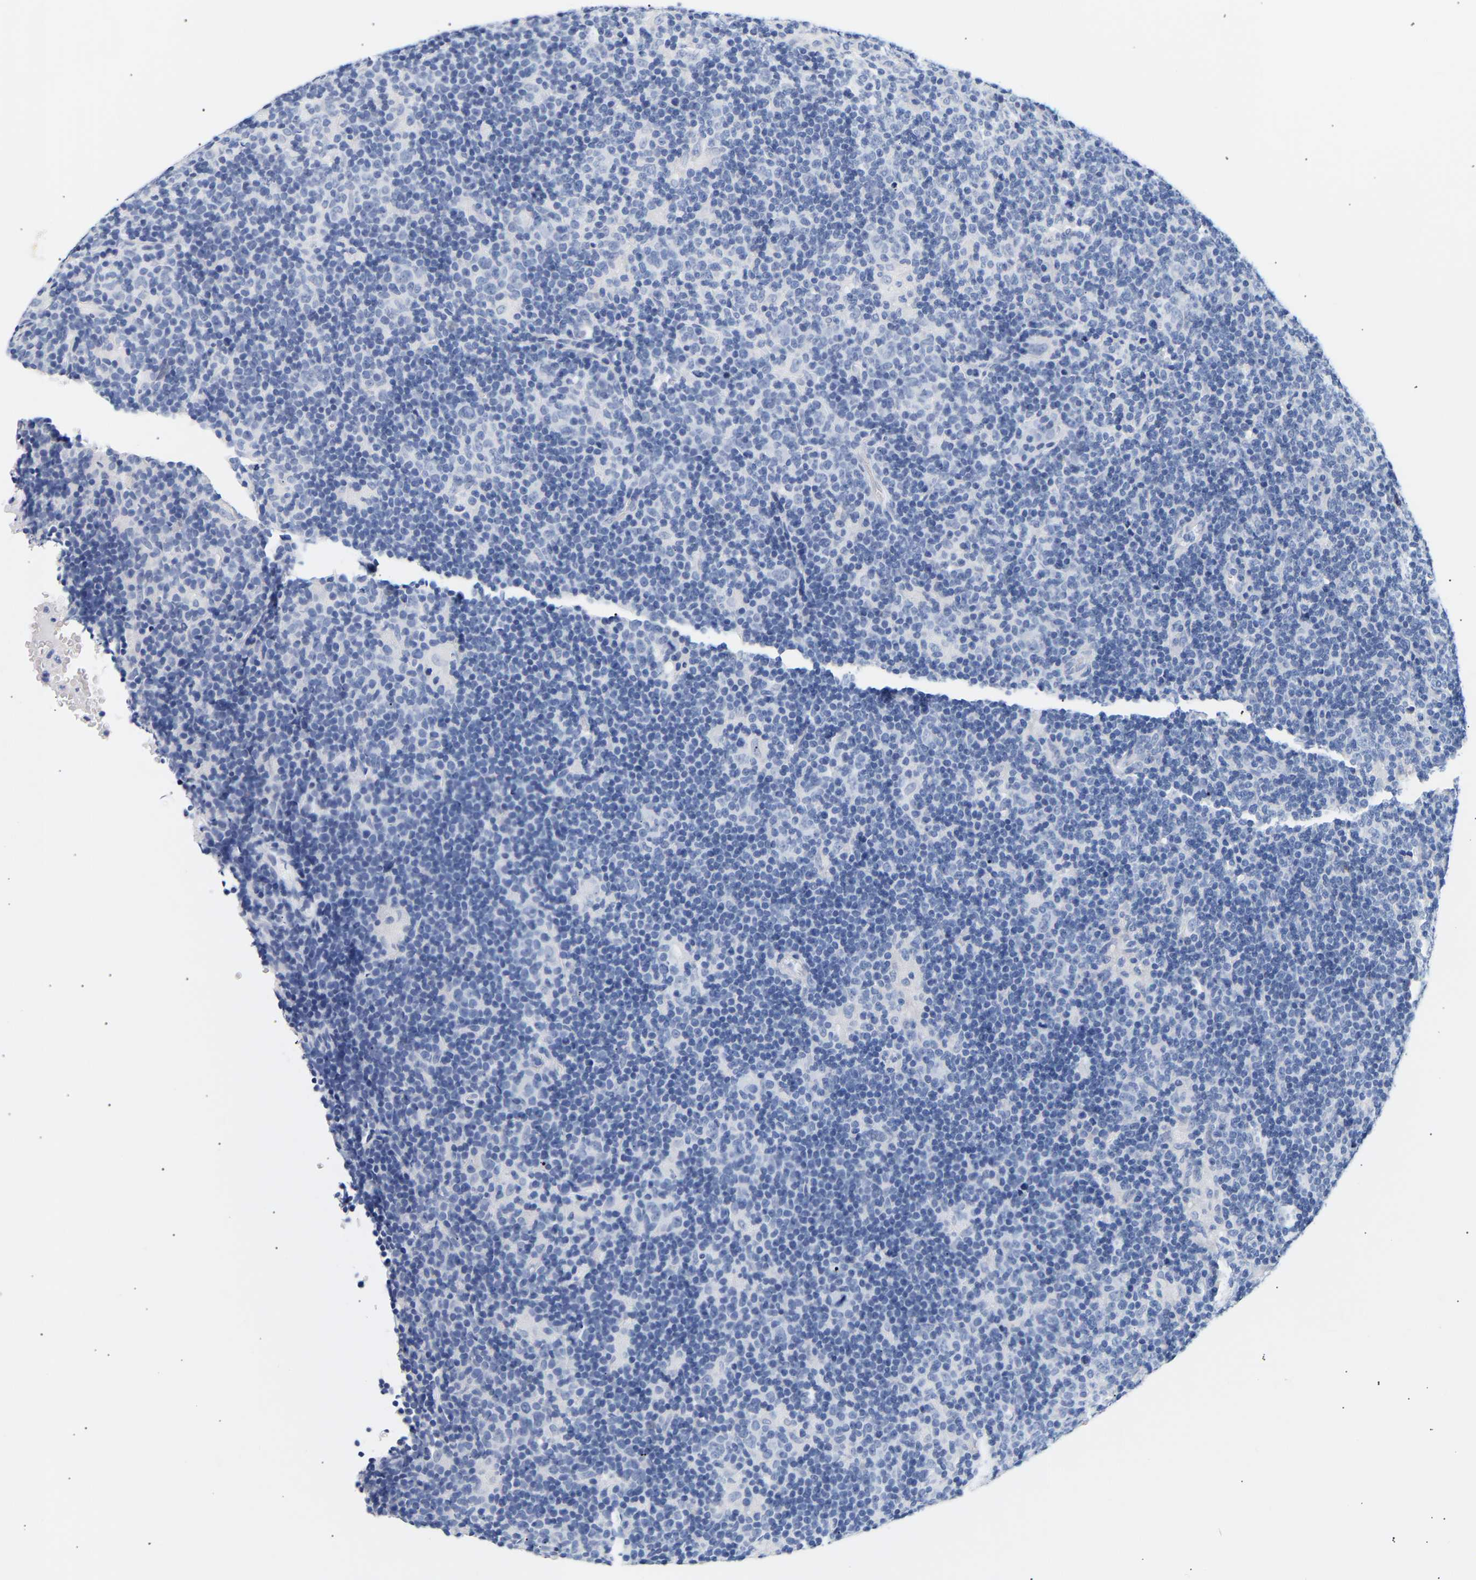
{"staining": {"intensity": "negative", "quantity": "none", "location": "none"}, "tissue": "lymphoma", "cell_type": "Tumor cells", "image_type": "cancer", "snomed": [{"axis": "morphology", "description": "Hodgkin's disease, NOS"}, {"axis": "topography", "description": "Lymph node"}], "caption": "Immunohistochemistry of human Hodgkin's disease demonstrates no staining in tumor cells. (Immunohistochemistry (ihc), brightfield microscopy, high magnification).", "gene": "SPINK2", "patient": {"sex": "female", "age": 57}}